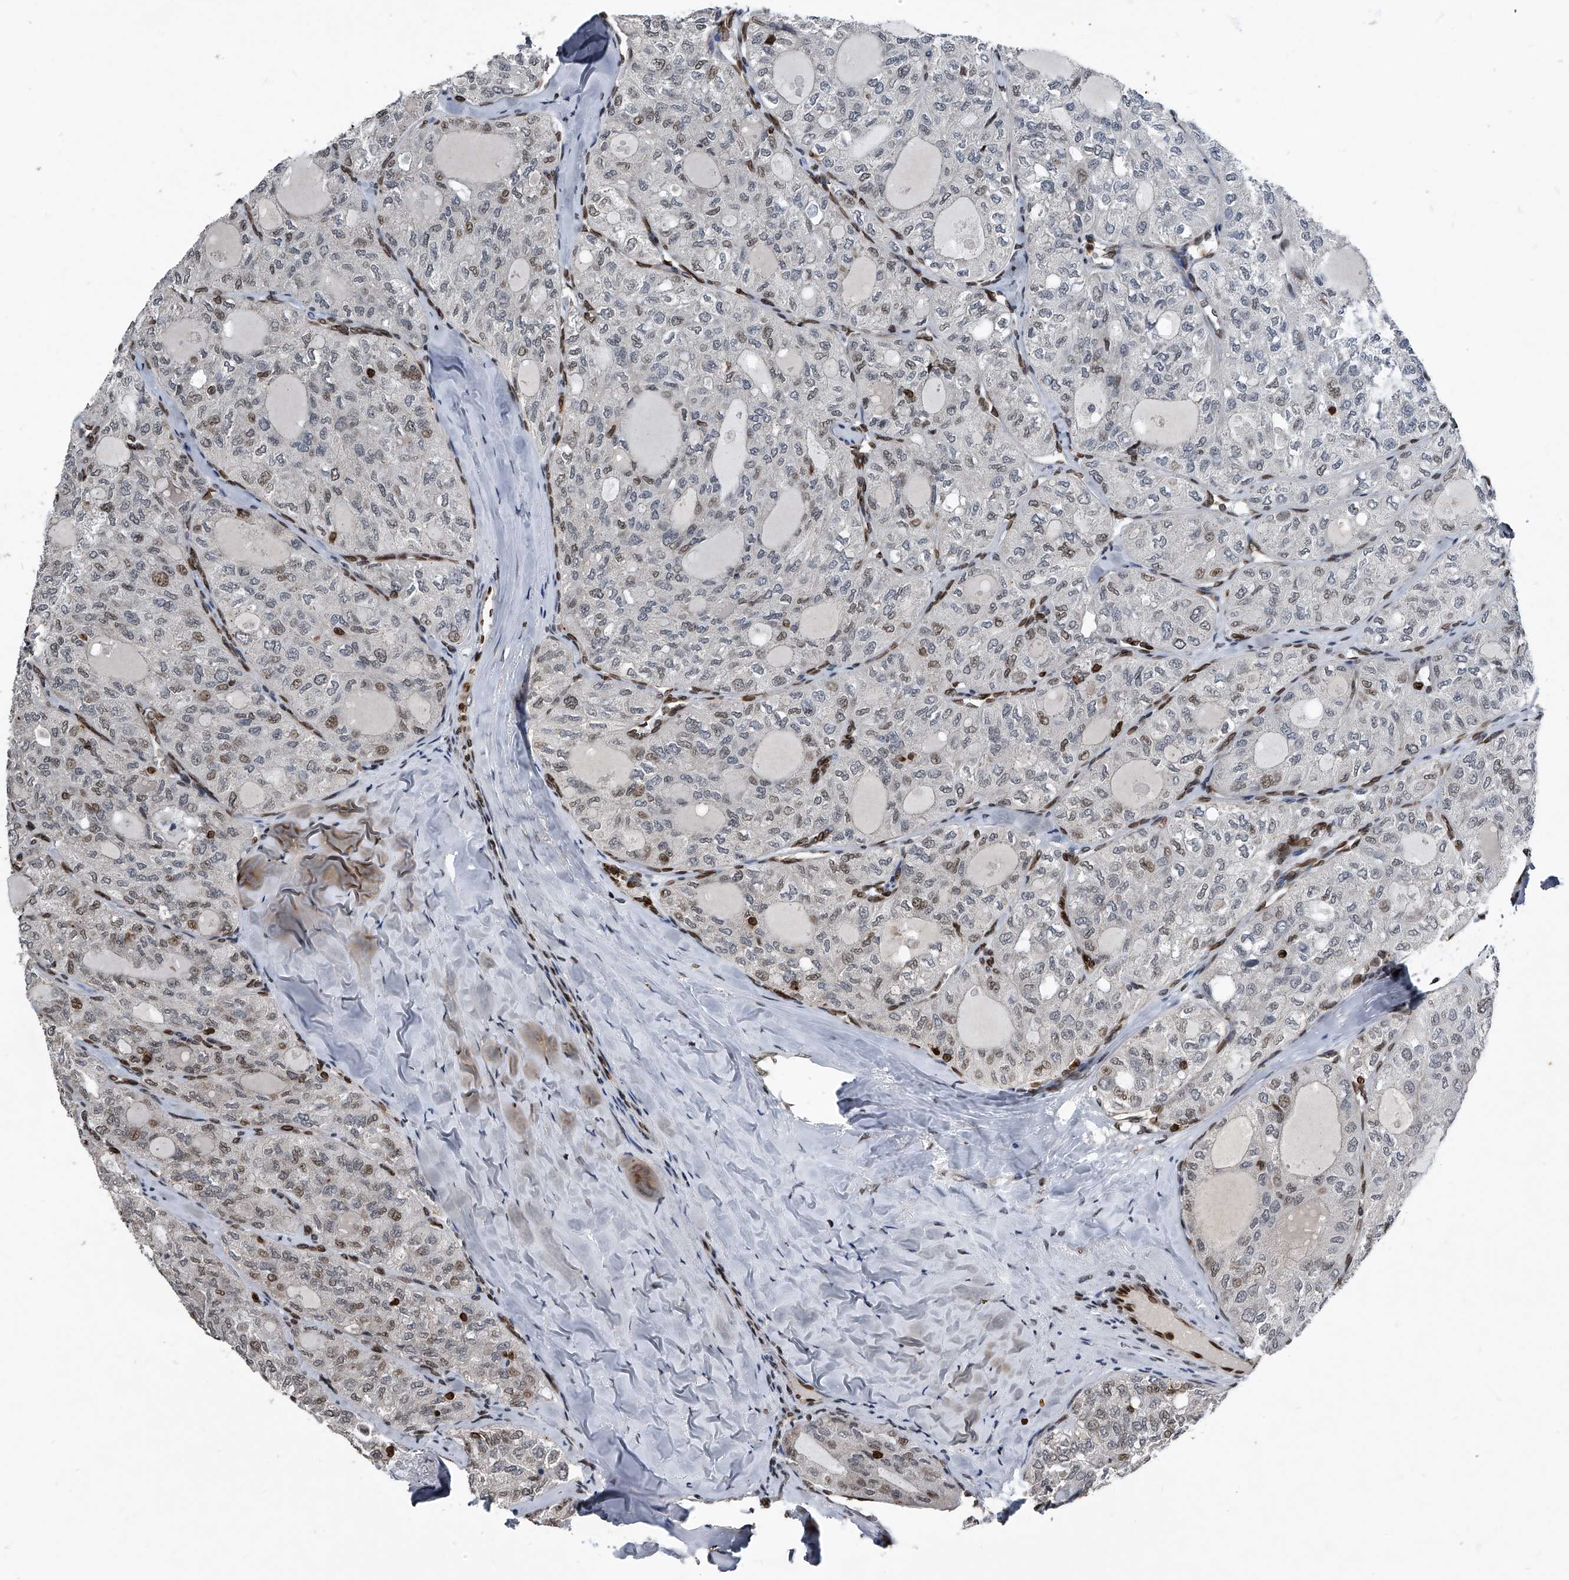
{"staining": {"intensity": "moderate", "quantity": "<25%", "location": "nuclear"}, "tissue": "thyroid cancer", "cell_type": "Tumor cells", "image_type": "cancer", "snomed": [{"axis": "morphology", "description": "Follicular adenoma carcinoma, NOS"}, {"axis": "topography", "description": "Thyroid gland"}], "caption": "Immunohistochemistry (IHC) histopathology image of neoplastic tissue: human thyroid follicular adenoma carcinoma stained using immunohistochemistry (IHC) exhibits low levels of moderate protein expression localized specifically in the nuclear of tumor cells, appearing as a nuclear brown color.", "gene": "PHF20", "patient": {"sex": "male", "age": 75}}